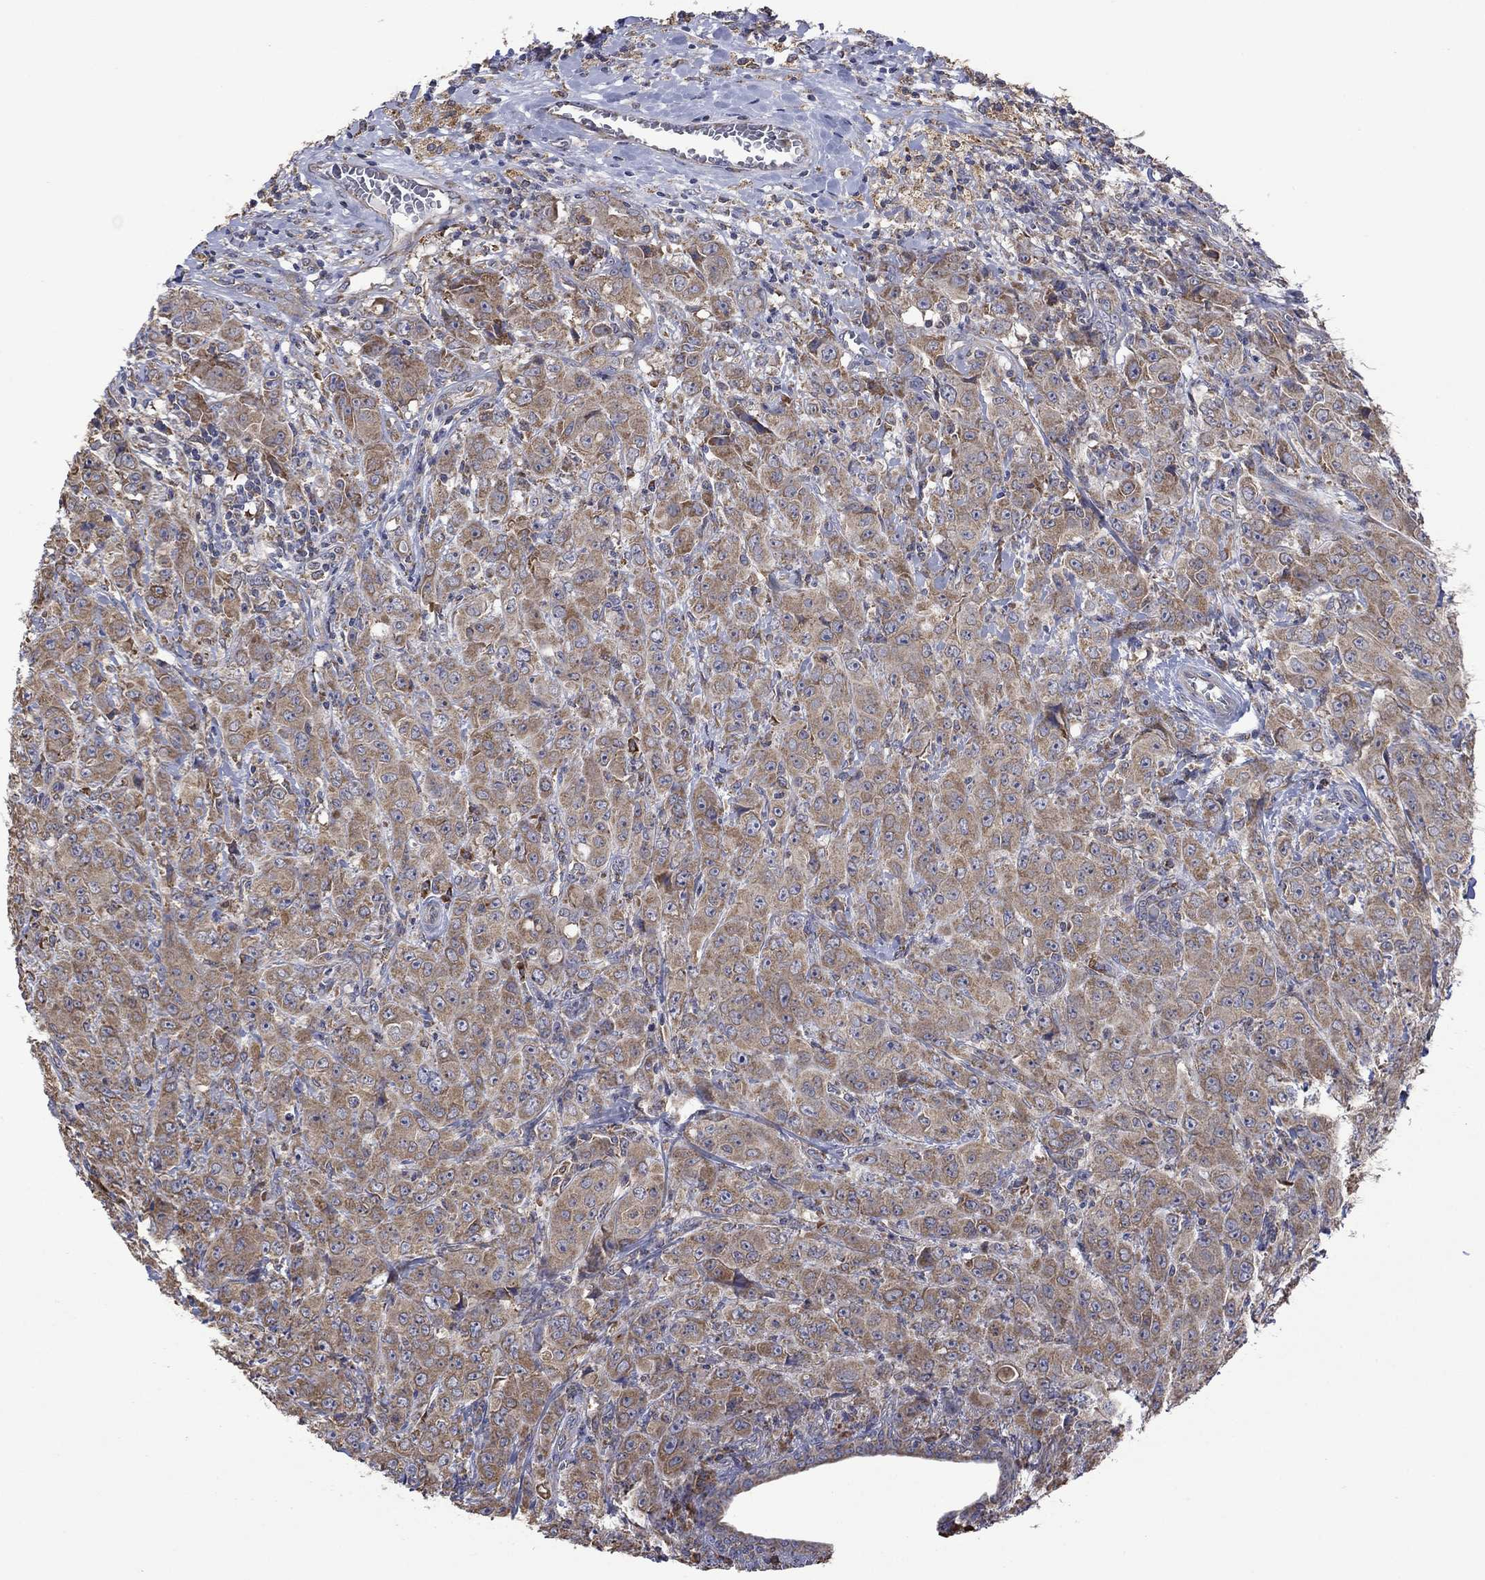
{"staining": {"intensity": "moderate", "quantity": ">75%", "location": "cytoplasmic/membranous"}, "tissue": "breast cancer", "cell_type": "Tumor cells", "image_type": "cancer", "snomed": [{"axis": "morphology", "description": "Duct carcinoma"}, {"axis": "topography", "description": "Breast"}], "caption": "Immunohistochemical staining of breast intraductal carcinoma demonstrates medium levels of moderate cytoplasmic/membranous staining in about >75% of tumor cells.", "gene": "FURIN", "patient": {"sex": "female", "age": 43}}